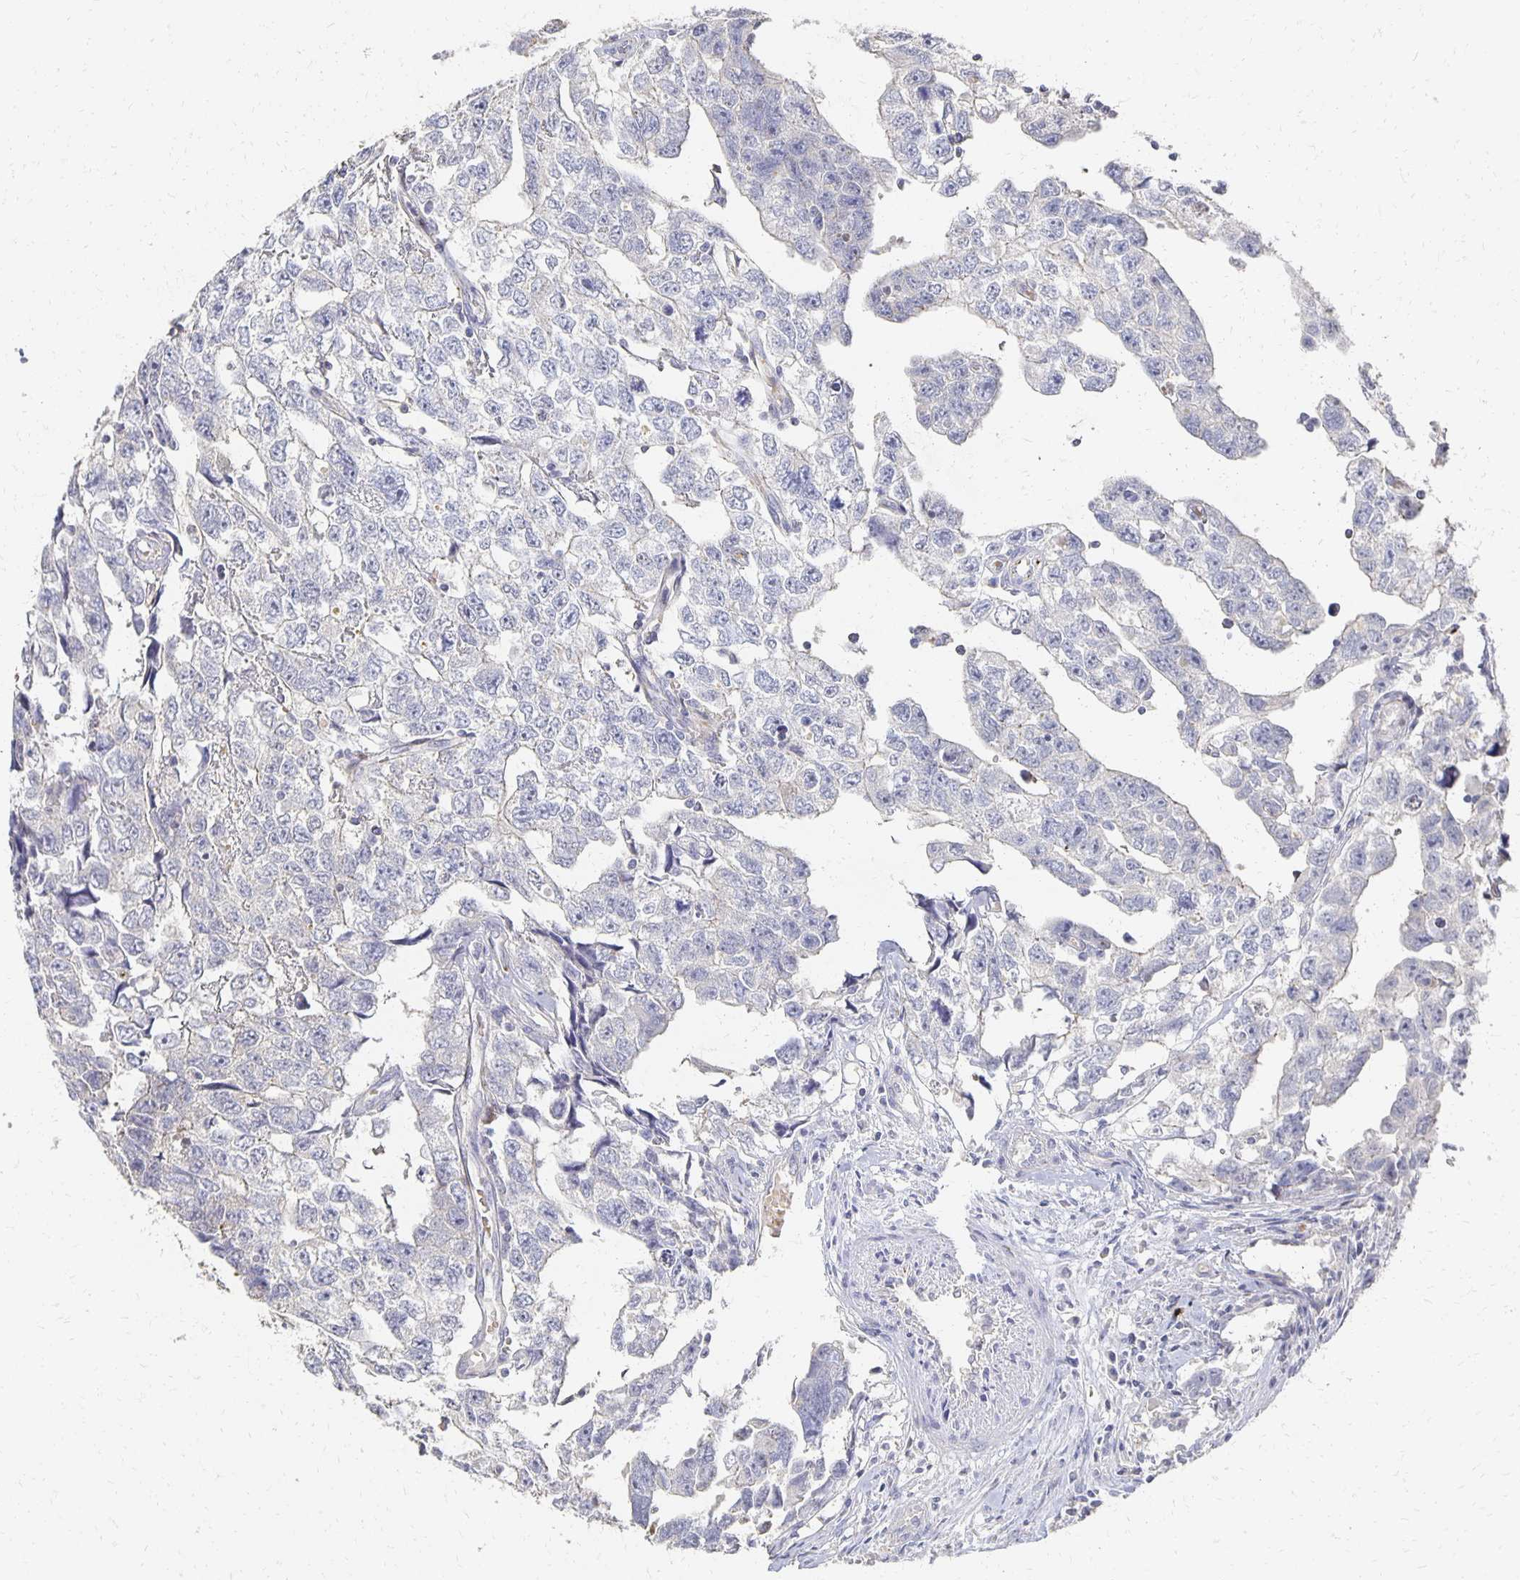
{"staining": {"intensity": "negative", "quantity": "none", "location": "none"}, "tissue": "testis cancer", "cell_type": "Tumor cells", "image_type": "cancer", "snomed": [{"axis": "morphology", "description": "Carcinoma, Embryonal, NOS"}, {"axis": "topography", "description": "Testis"}], "caption": "Immunohistochemistry (IHC) of embryonal carcinoma (testis) demonstrates no positivity in tumor cells. (DAB immunohistochemistry (IHC), high magnification).", "gene": "CST6", "patient": {"sex": "male", "age": 22}}